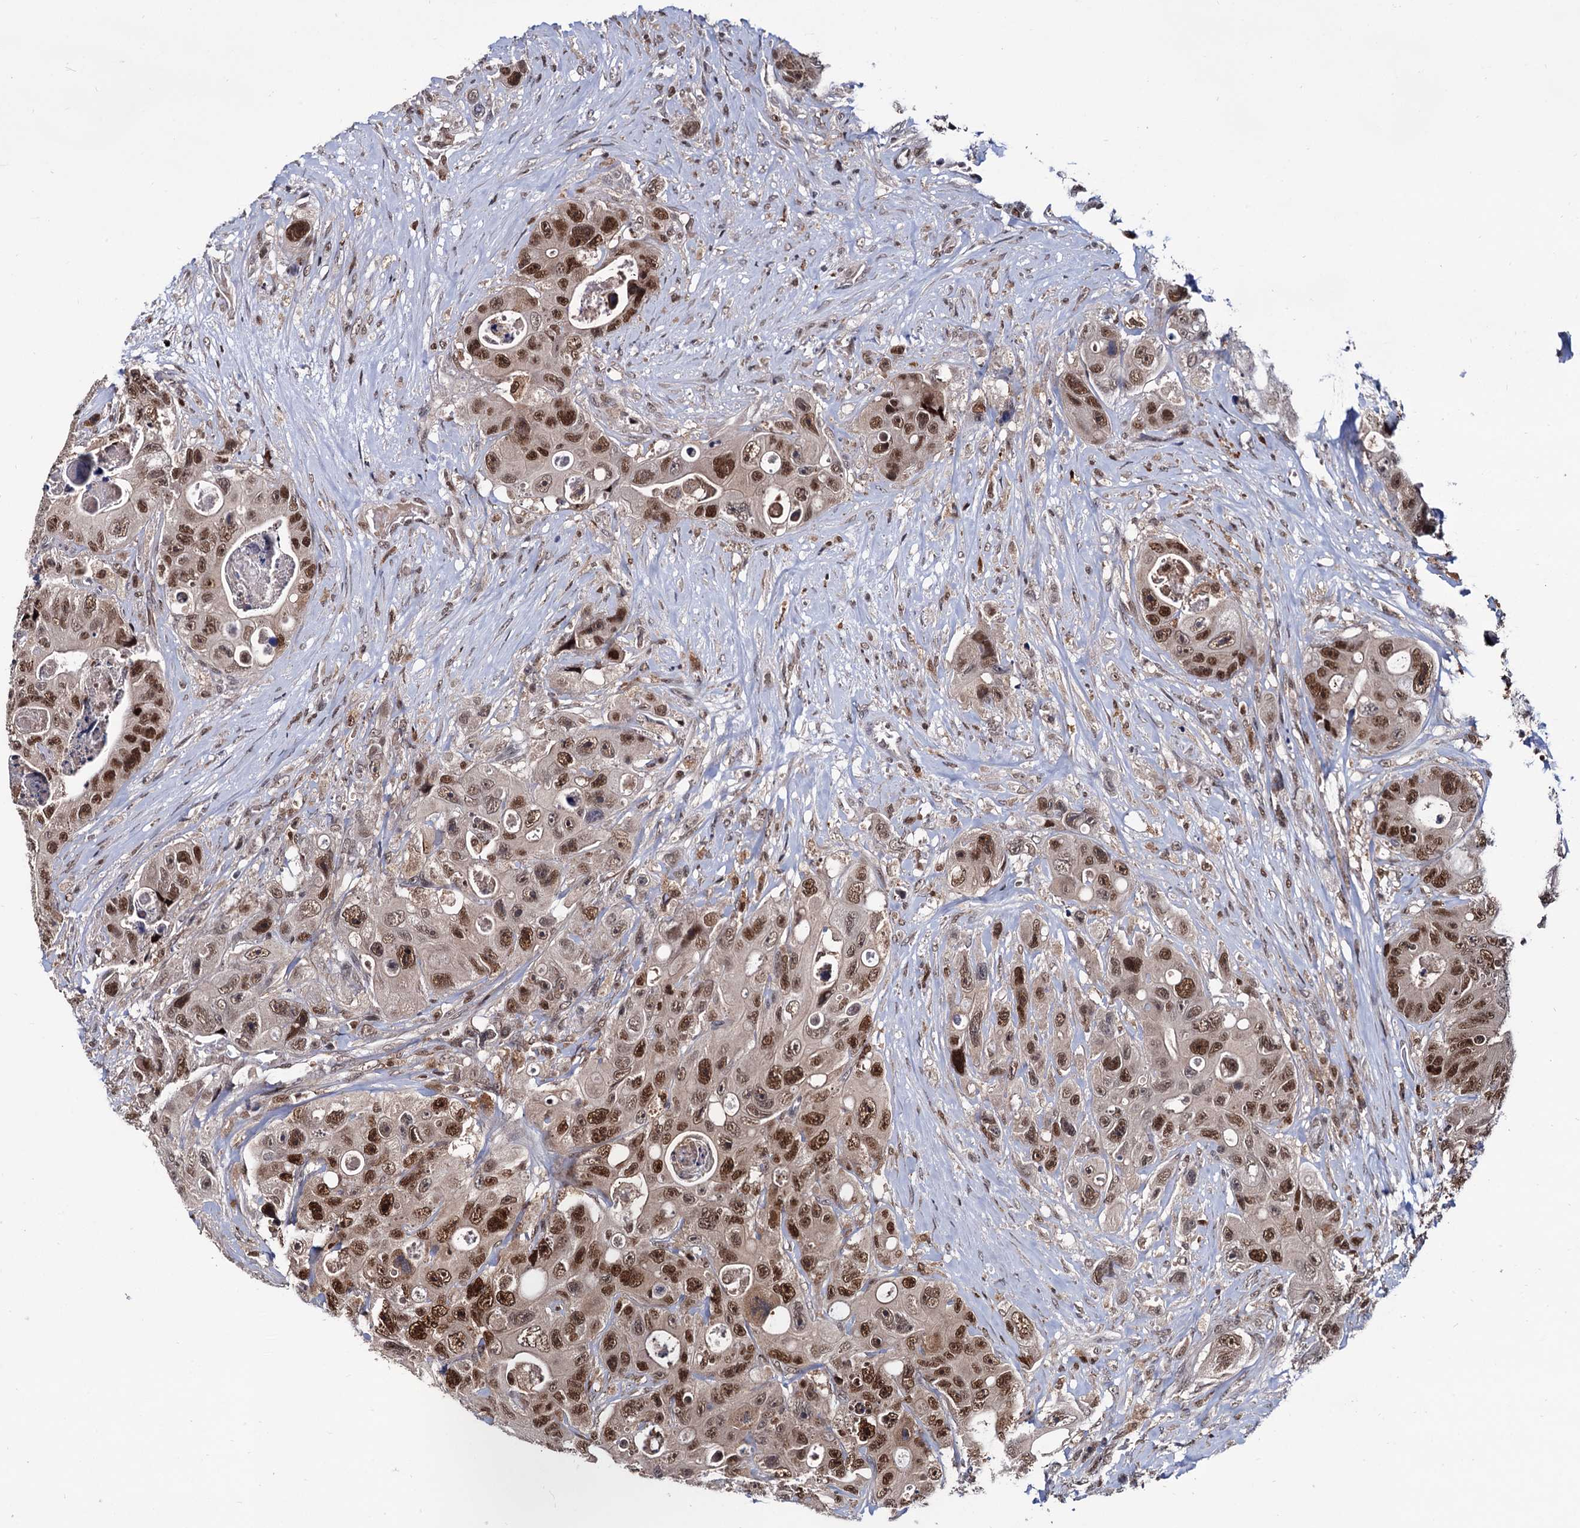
{"staining": {"intensity": "strong", "quantity": ">75%", "location": "nuclear"}, "tissue": "colorectal cancer", "cell_type": "Tumor cells", "image_type": "cancer", "snomed": [{"axis": "morphology", "description": "Adenocarcinoma, NOS"}, {"axis": "topography", "description": "Colon"}], "caption": "Brown immunohistochemical staining in colorectal cancer shows strong nuclear positivity in about >75% of tumor cells.", "gene": "RNASEH2B", "patient": {"sex": "female", "age": 46}}